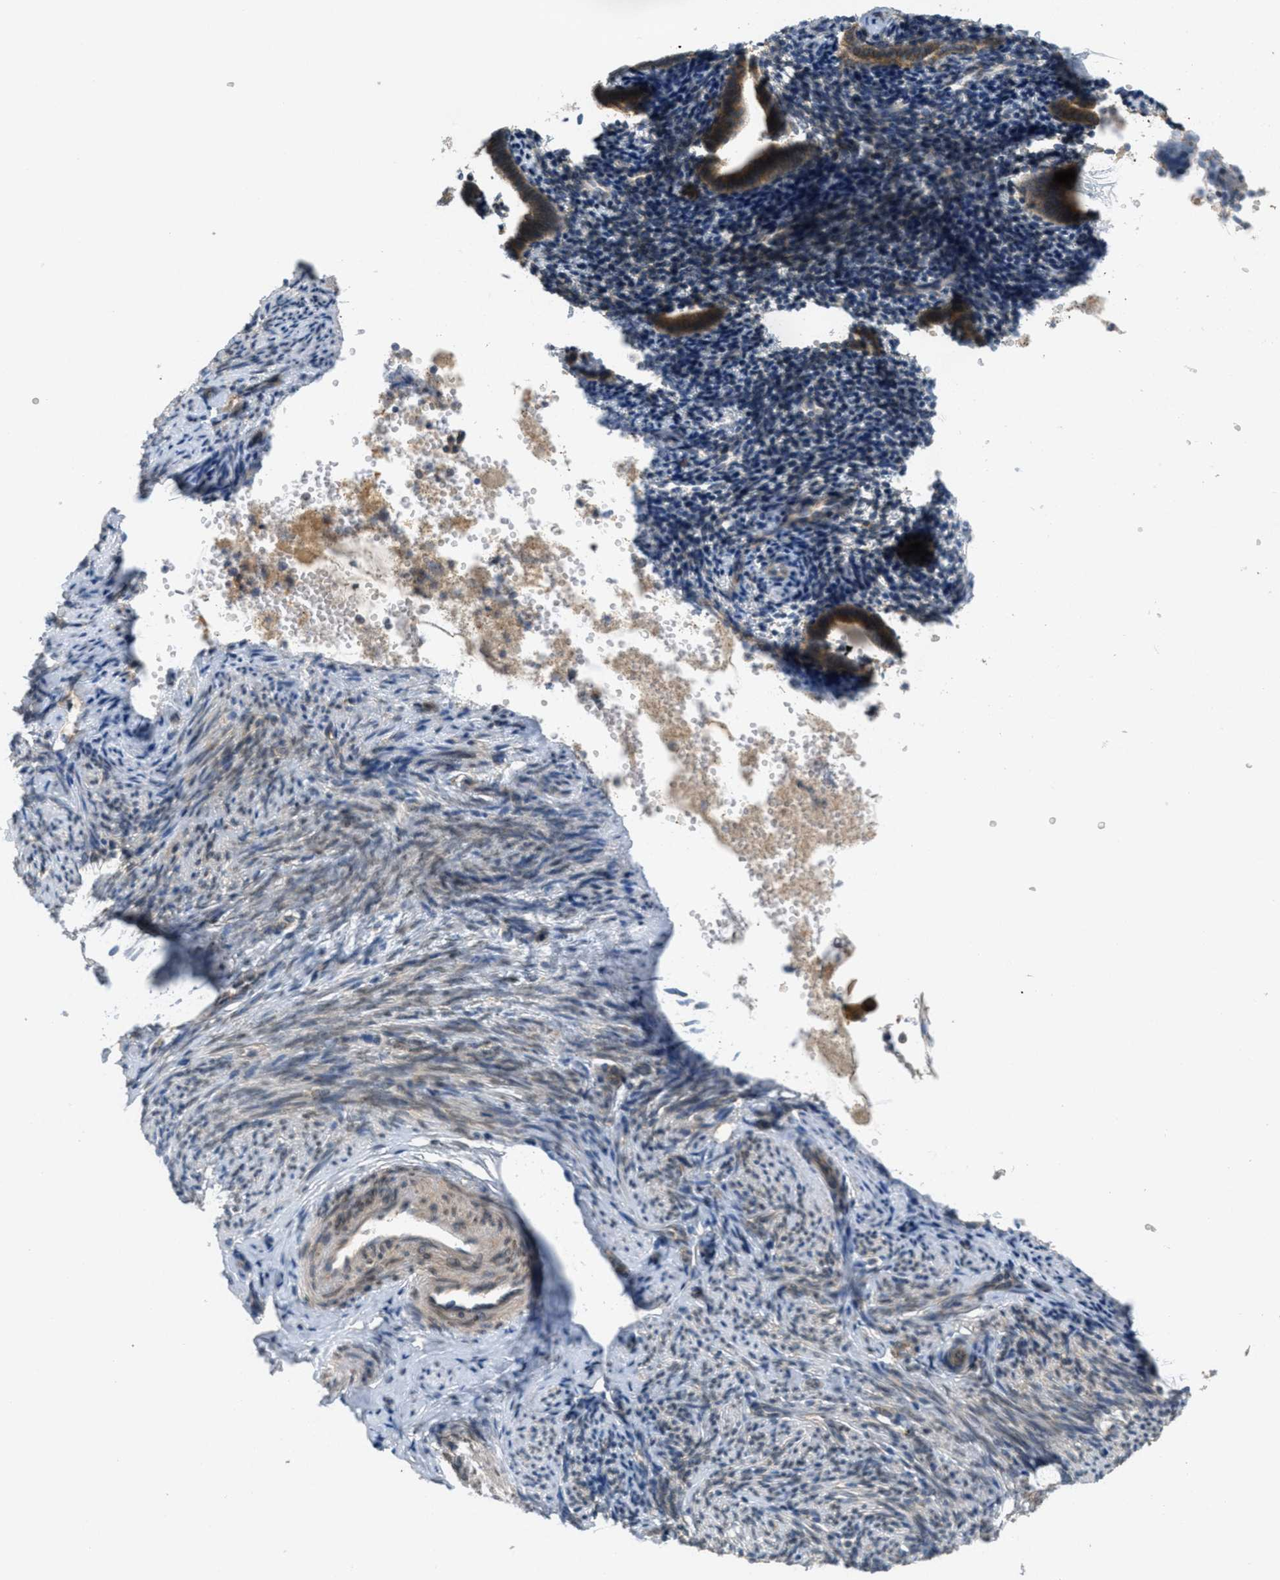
{"staining": {"intensity": "negative", "quantity": "none", "location": "none"}, "tissue": "endometrium", "cell_type": "Cells in endometrial stroma", "image_type": "normal", "snomed": [{"axis": "morphology", "description": "Normal tissue, NOS"}, {"axis": "topography", "description": "Endometrium"}], "caption": "Immunohistochemistry micrograph of normal human endometrium stained for a protein (brown), which reveals no staining in cells in endometrial stroma.", "gene": "SIGMAR1", "patient": {"sex": "female", "age": 50}}